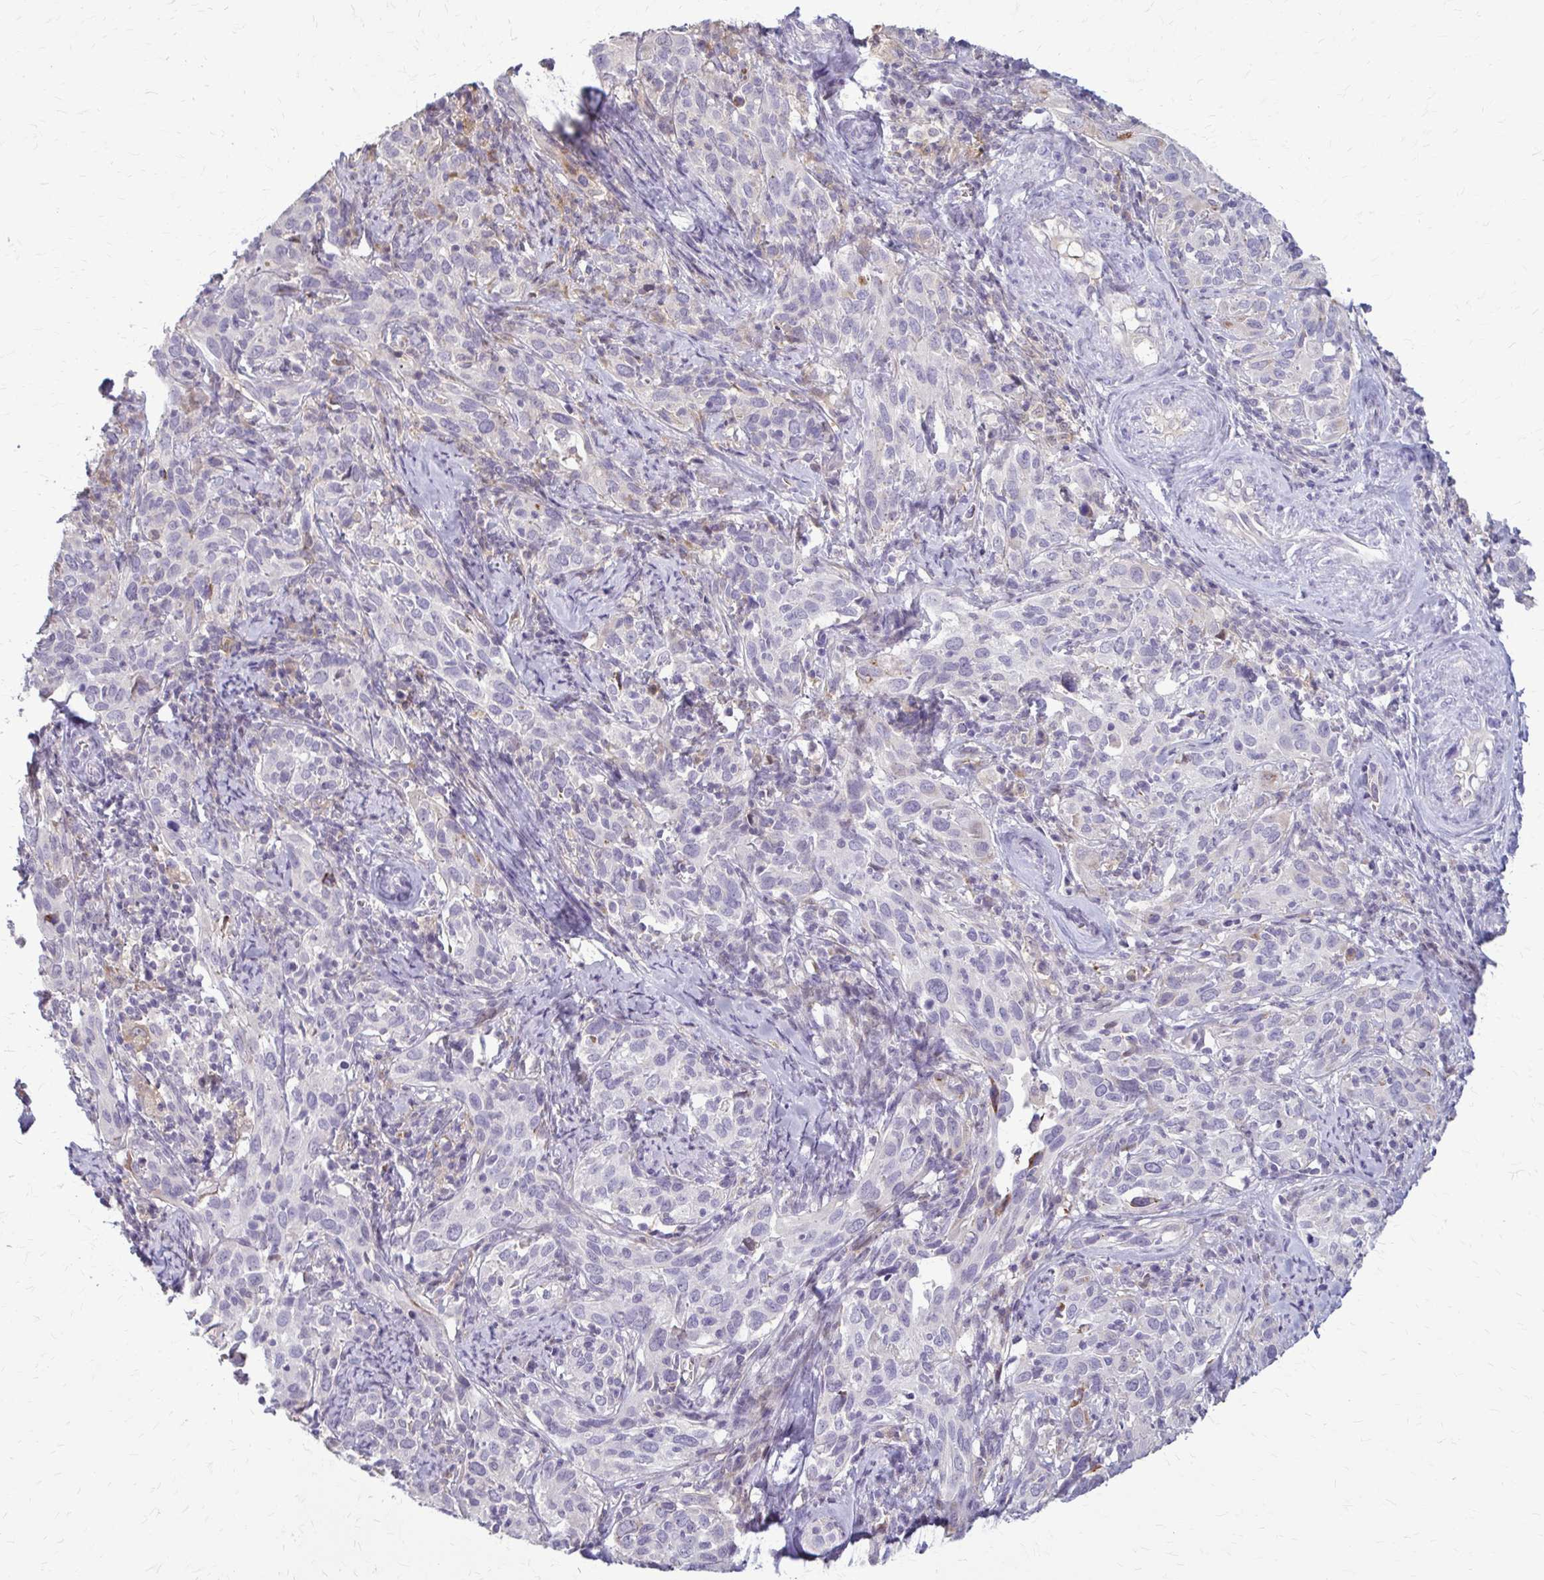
{"staining": {"intensity": "negative", "quantity": "none", "location": "none"}, "tissue": "cervical cancer", "cell_type": "Tumor cells", "image_type": "cancer", "snomed": [{"axis": "morphology", "description": "Normal tissue, NOS"}, {"axis": "morphology", "description": "Squamous cell carcinoma, NOS"}, {"axis": "topography", "description": "Cervix"}], "caption": "Immunohistochemical staining of cervical cancer (squamous cell carcinoma) demonstrates no significant positivity in tumor cells.", "gene": "ZNF34", "patient": {"sex": "female", "age": 51}}